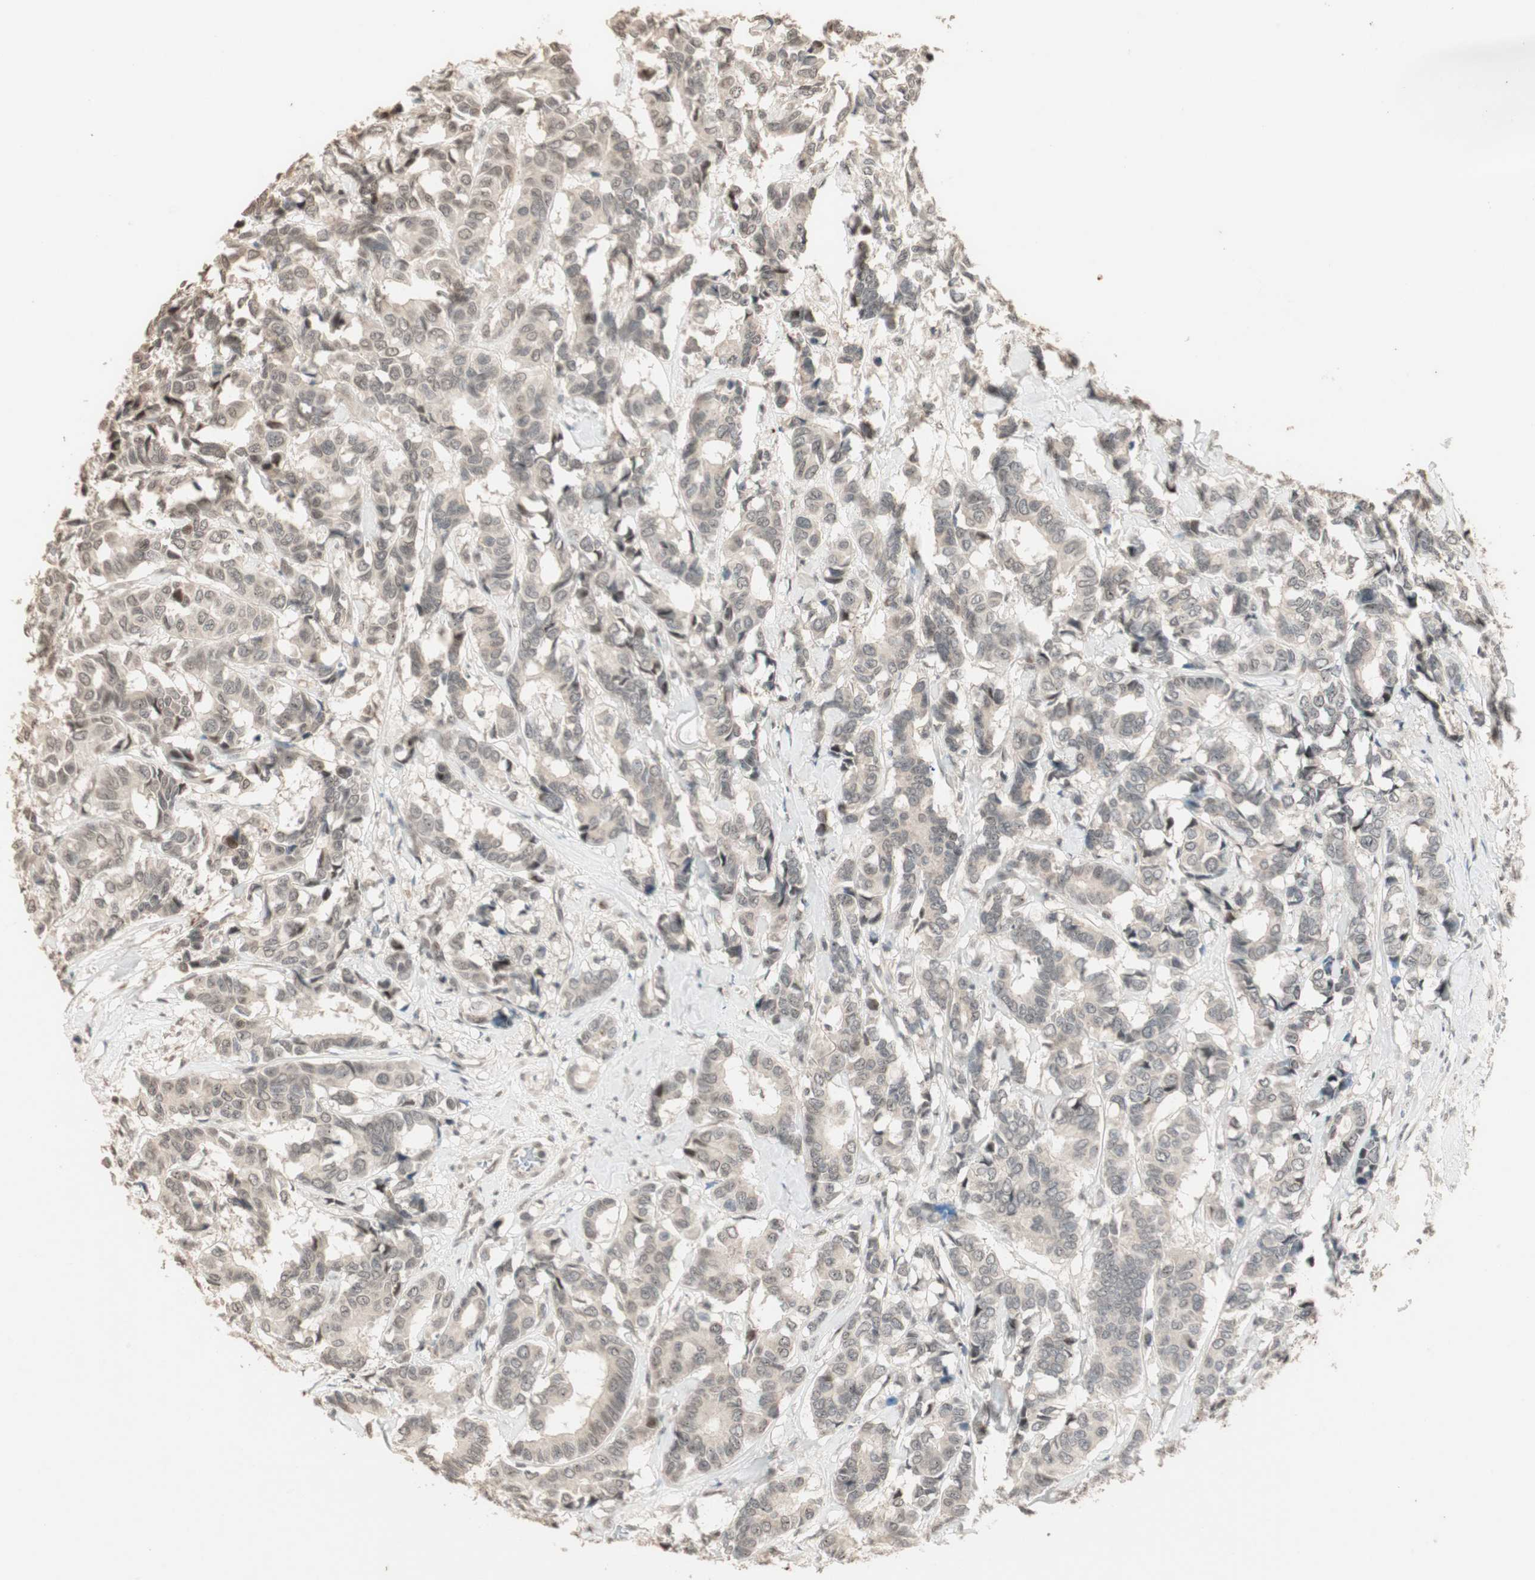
{"staining": {"intensity": "weak", "quantity": "25%-75%", "location": "nuclear"}, "tissue": "breast cancer", "cell_type": "Tumor cells", "image_type": "cancer", "snomed": [{"axis": "morphology", "description": "Duct carcinoma"}, {"axis": "topography", "description": "Breast"}], "caption": "IHC histopathology image of breast invasive ductal carcinoma stained for a protein (brown), which reveals low levels of weak nuclear positivity in about 25%-75% of tumor cells.", "gene": "ETV4", "patient": {"sex": "female", "age": 87}}